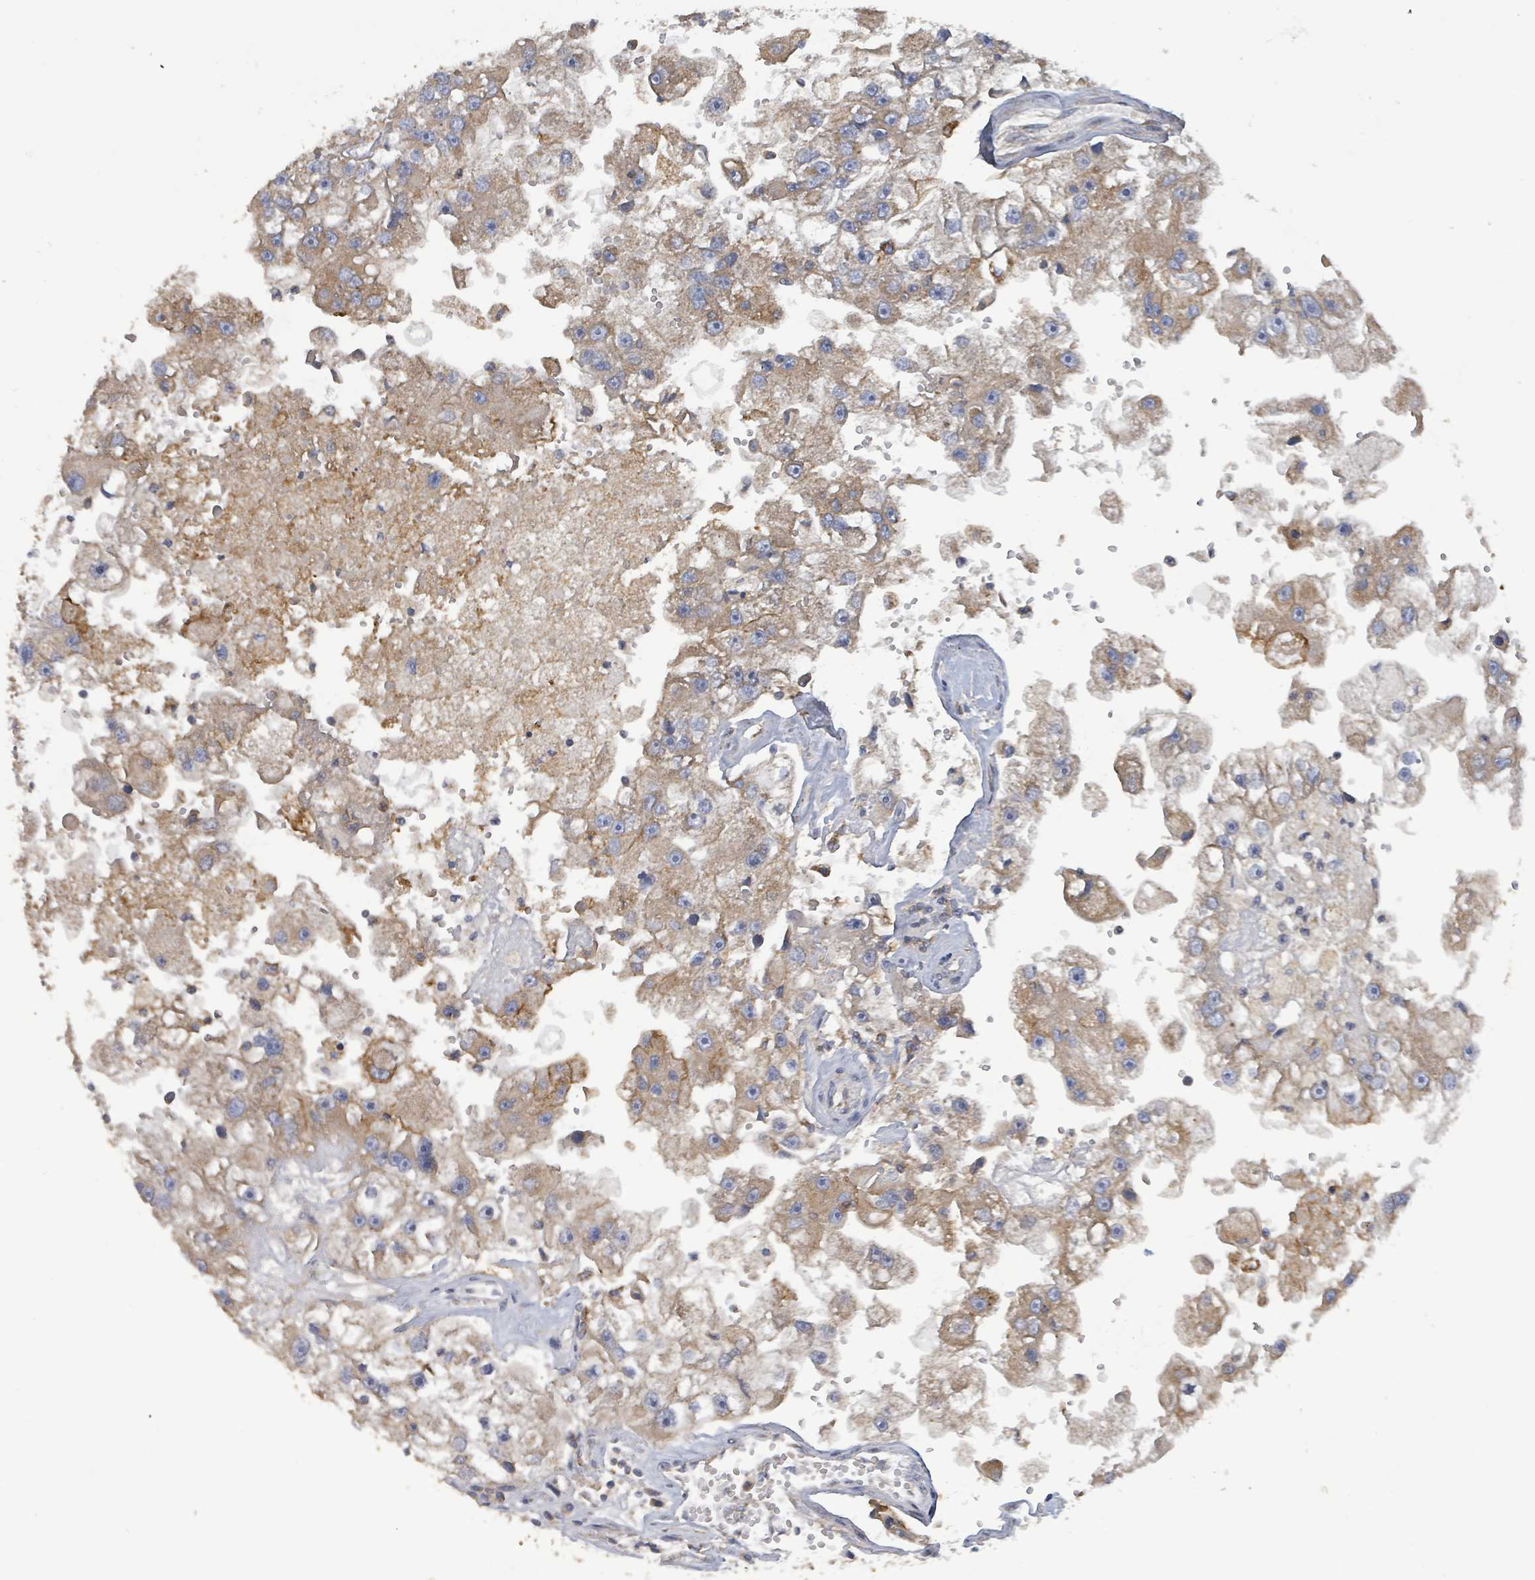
{"staining": {"intensity": "moderate", "quantity": ">75%", "location": "cytoplasmic/membranous"}, "tissue": "renal cancer", "cell_type": "Tumor cells", "image_type": "cancer", "snomed": [{"axis": "morphology", "description": "Adenocarcinoma, NOS"}, {"axis": "topography", "description": "Kidney"}], "caption": "The photomicrograph demonstrates staining of renal adenocarcinoma, revealing moderate cytoplasmic/membranous protein staining (brown color) within tumor cells.", "gene": "PLAAT1", "patient": {"sex": "male", "age": 63}}